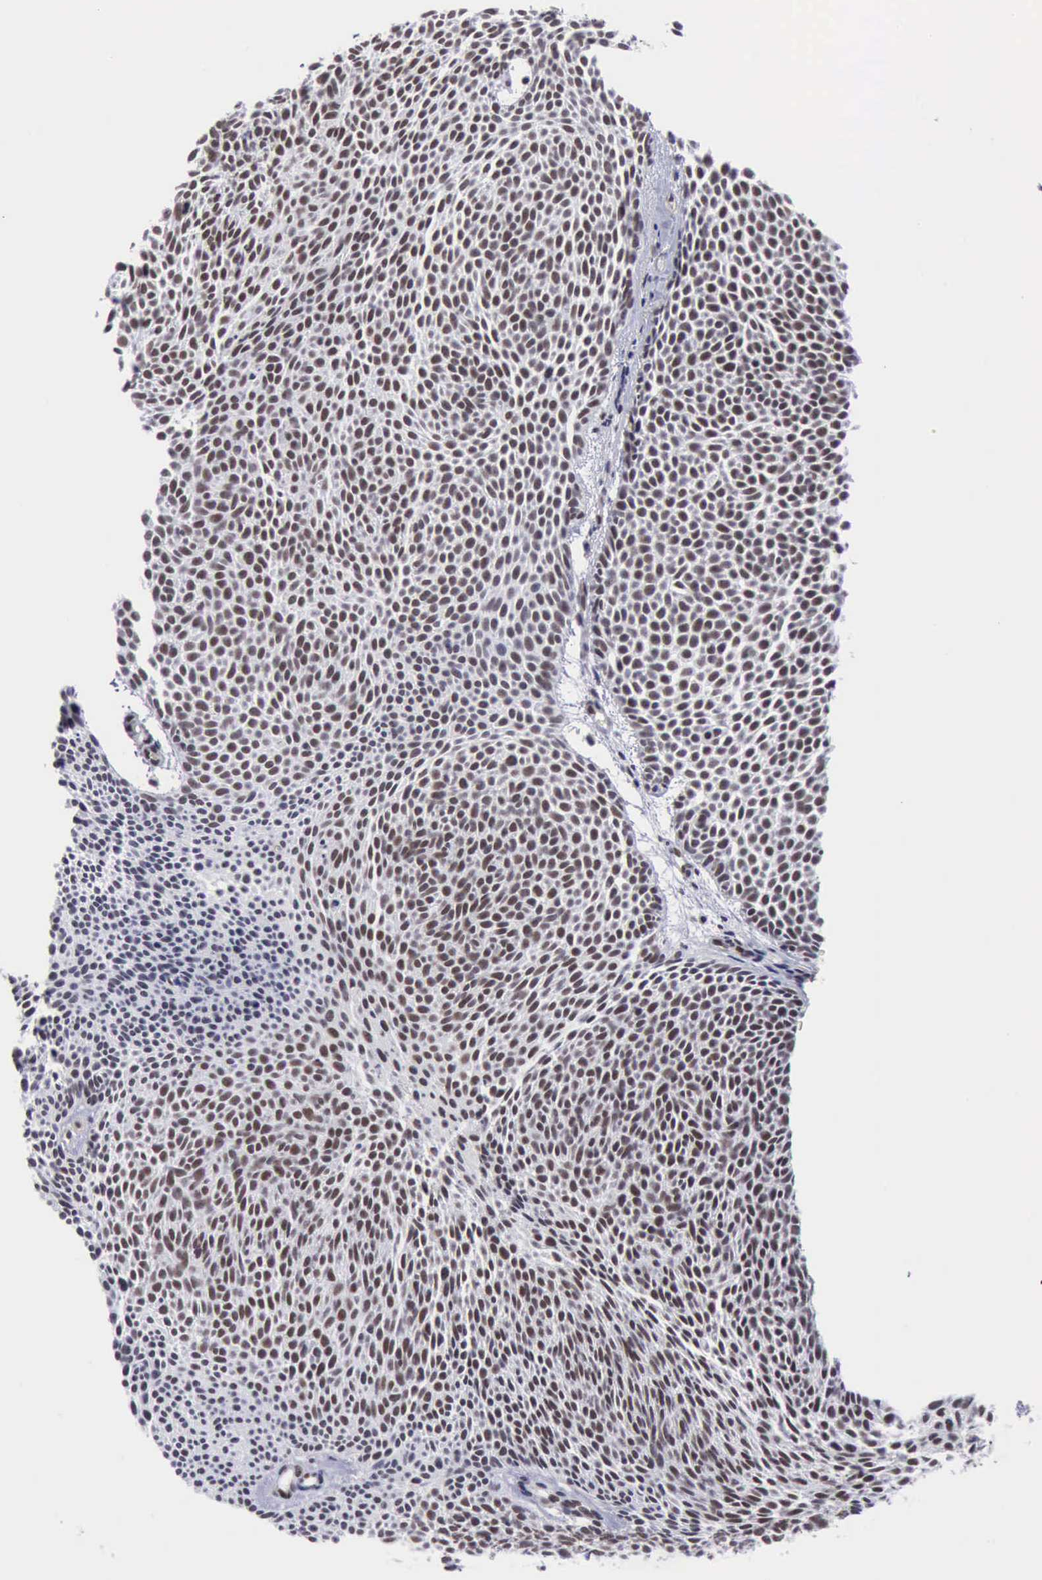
{"staining": {"intensity": "moderate", "quantity": ">75%", "location": "nuclear"}, "tissue": "skin cancer", "cell_type": "Tumor cells", "image_type": "cancer", "snomed": [{"axis": "morphology", "description": "Basal cell carcinoma"}, {"axis": "topography", "description": "Skin"}], "caption": "Skin cancer (basal cell carcinoma) stained with a protein marker reveals moderate staining in tumor cells.", "gene": "ERCC4", "patient": {"sex": "male", "age": 84}}